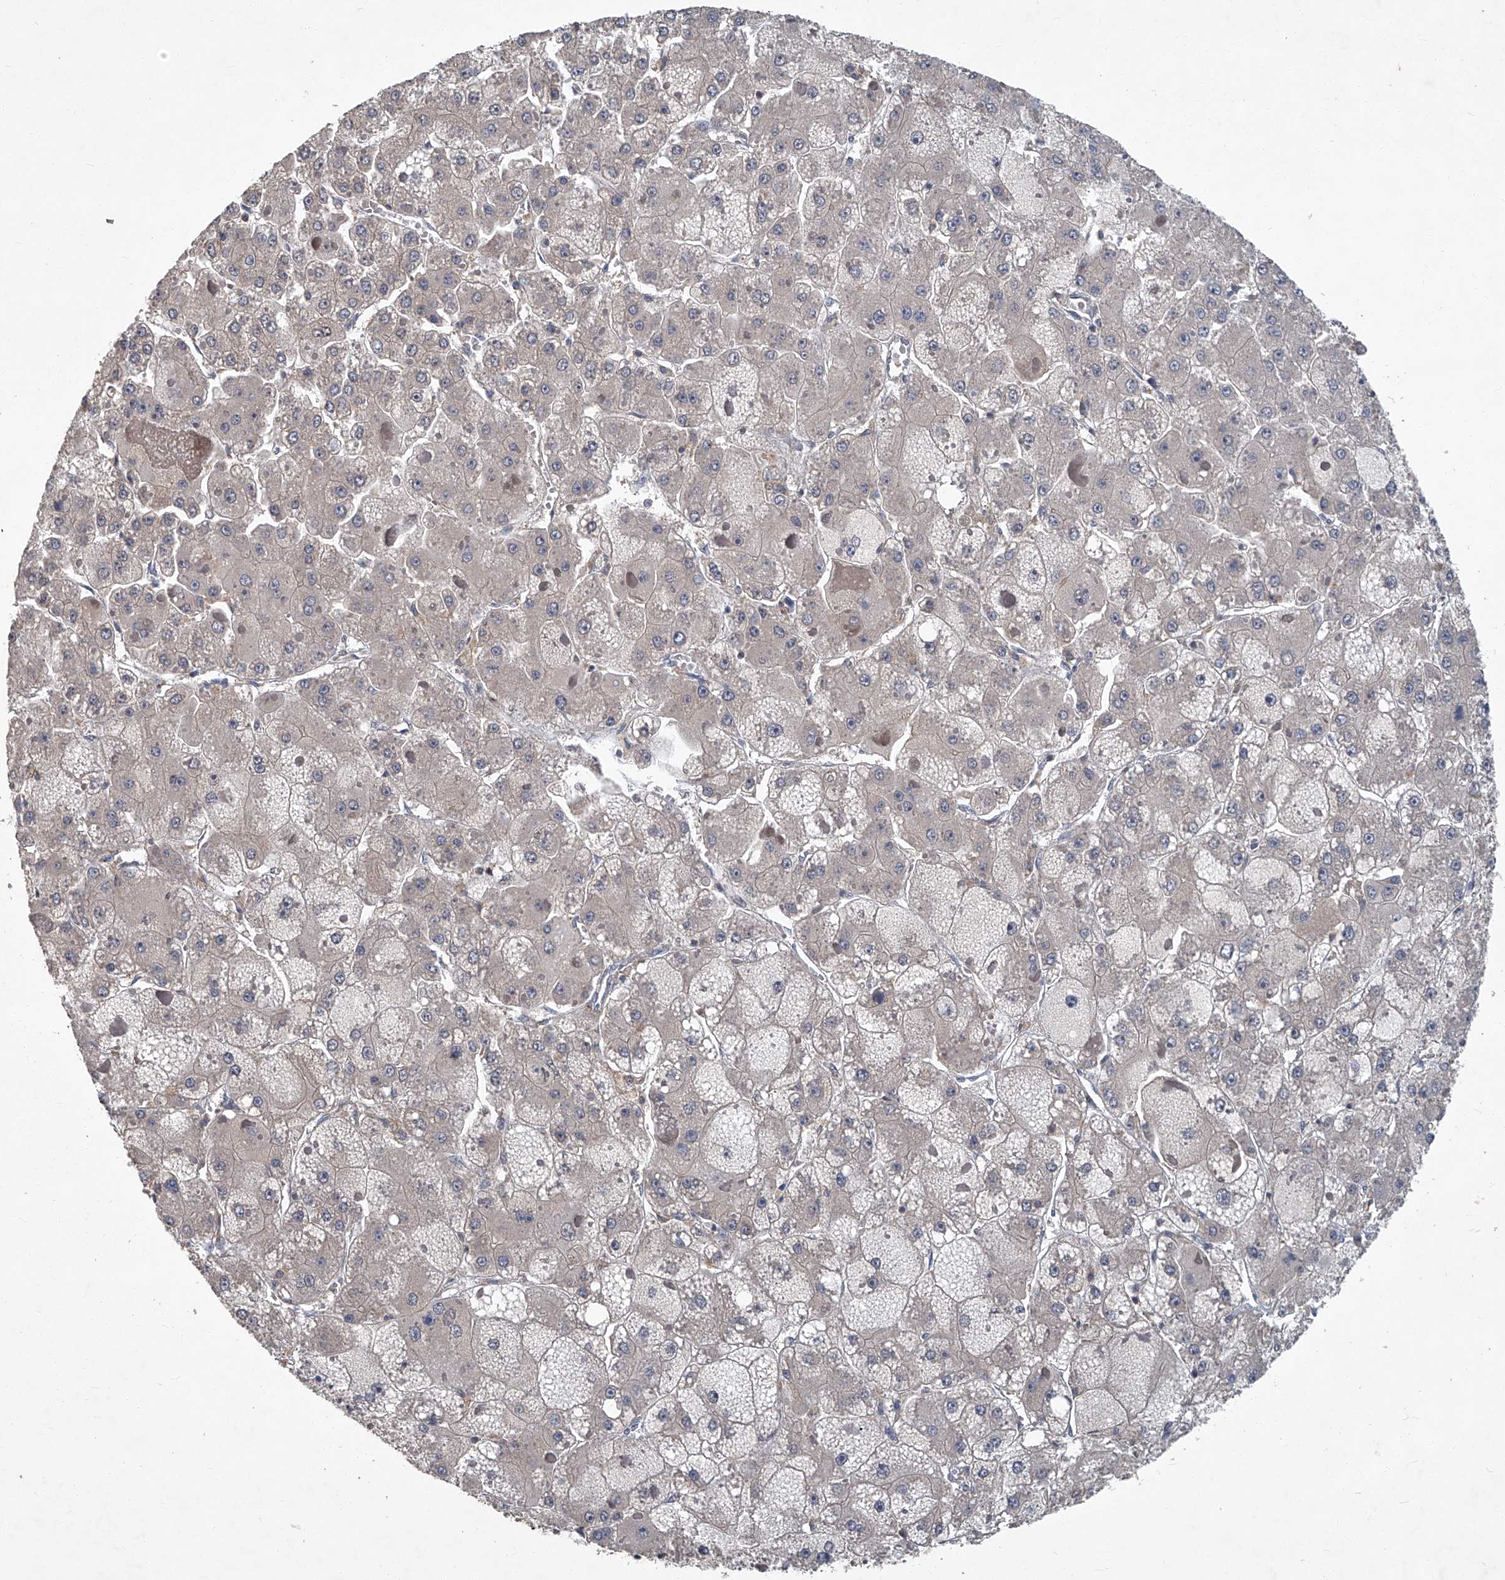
{"staining": {"intensity": "negative", "quantity": "none", "location": "none"}, "tissue": "liver cancer", "cell_type": "Tumor cells", "image_type": "cancer", "snomed": [{"axis": "morphology", "description": "Carcinoma, Hepatocellular, NOS"}, {"axis": "topography", "description": "Liver"}], "caption": "A high-resolution photomicrograph shows immunohistochemistry (IHC) staining of hepatocellular carcinoma (liver), which demonstrates no significant staining in tumor cells.", "gene": "ANKRD34A", "patient": {"sex": "female", "age": 73}}